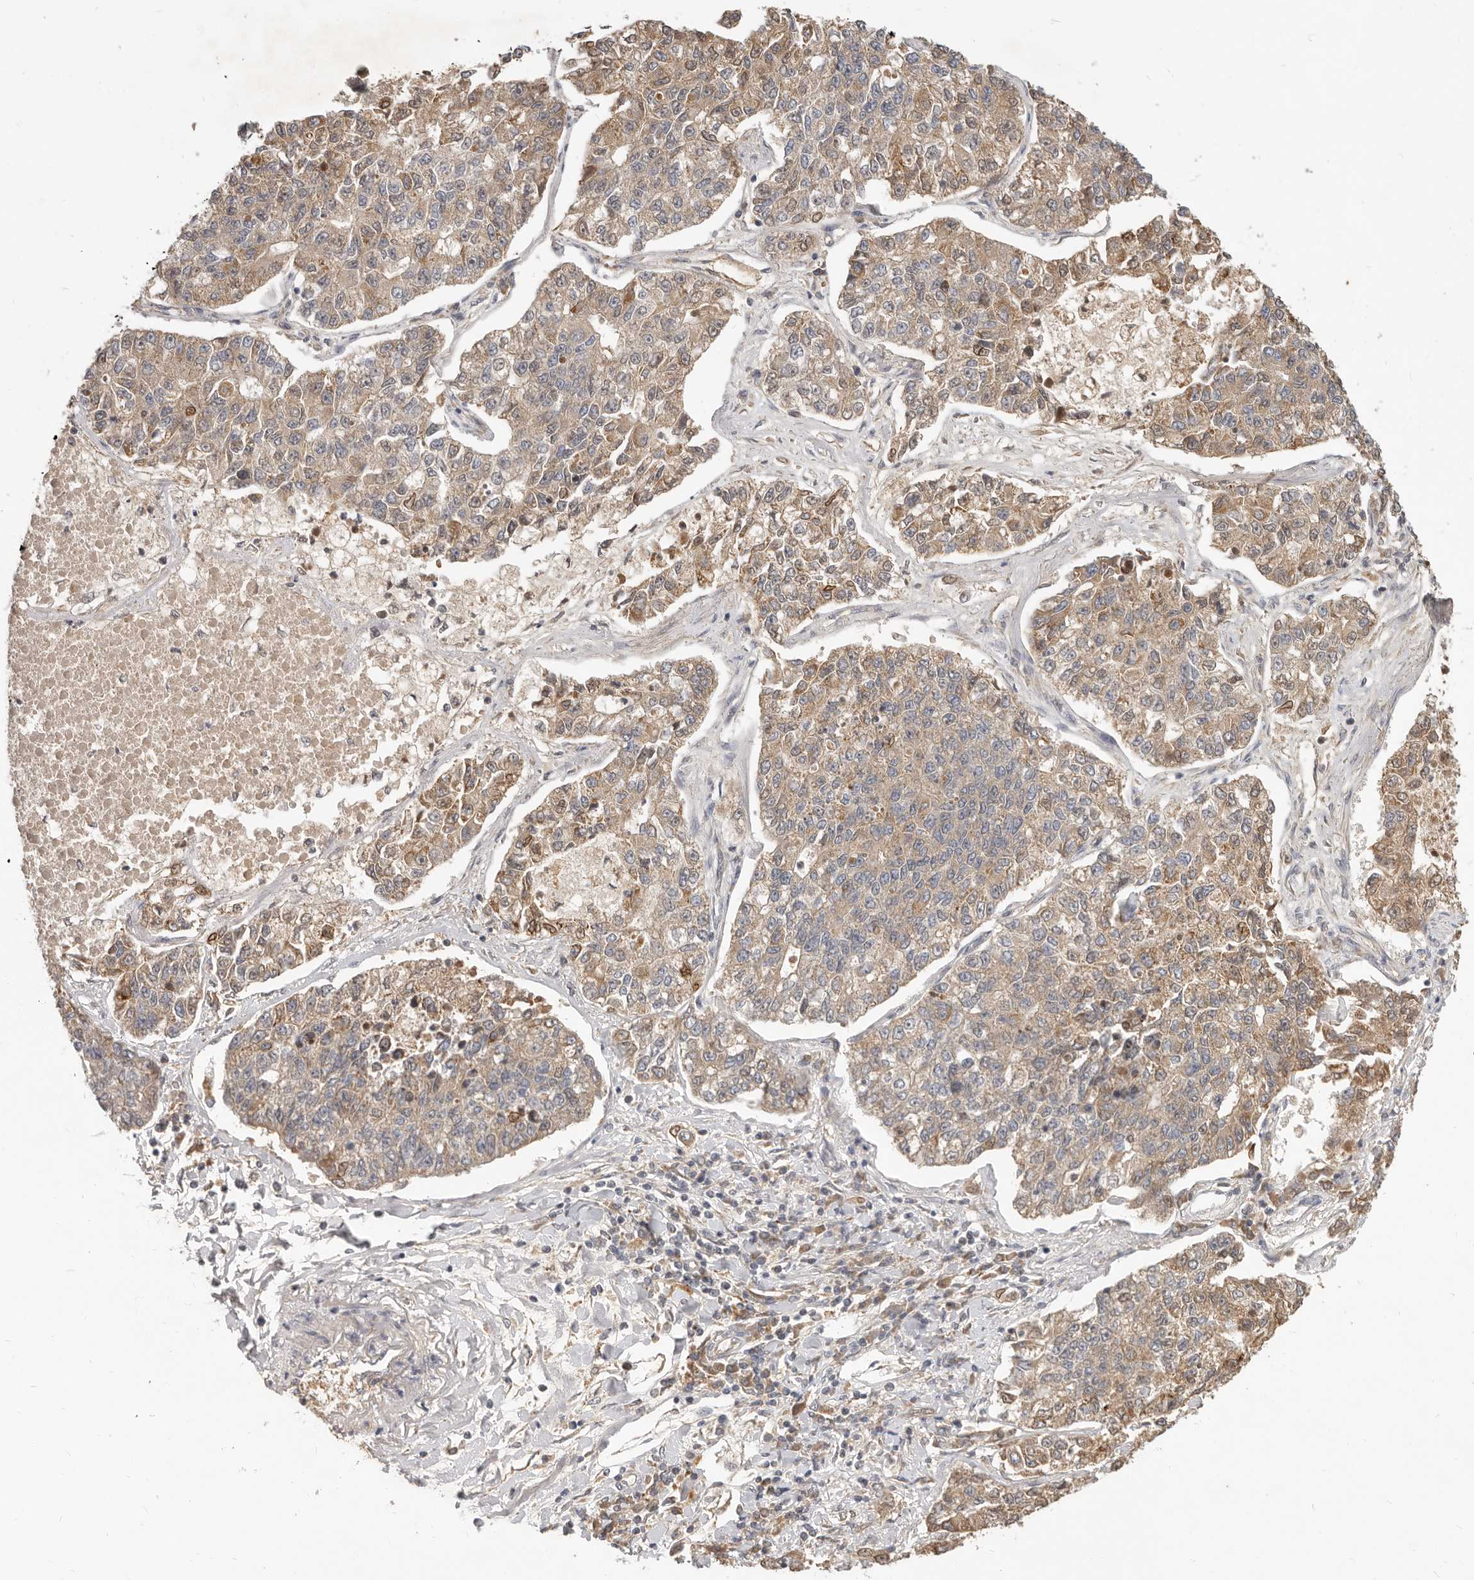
{"staining": {"intensity": "moderate", "quantity": ">75%", "location": "cytoplasmic/membranous"}, "tissue": "lung cancer", "cell_type": "Tumor cells", "image_type": "cancer", "snomed": [{"axis": "morphology", "description": "Adenocarcinoma, NOS"}, {"axis": "topography", "description": "Lung"}], "caption": "Brown immunohistochemical staining in human lung cancer (adenocarcinoma) shows moderate cytoplasmic/membranous expression in approximately >75% of tumor cells.", "gene": "MICALL2", "patient": {"sex": "male", "age": 49}}